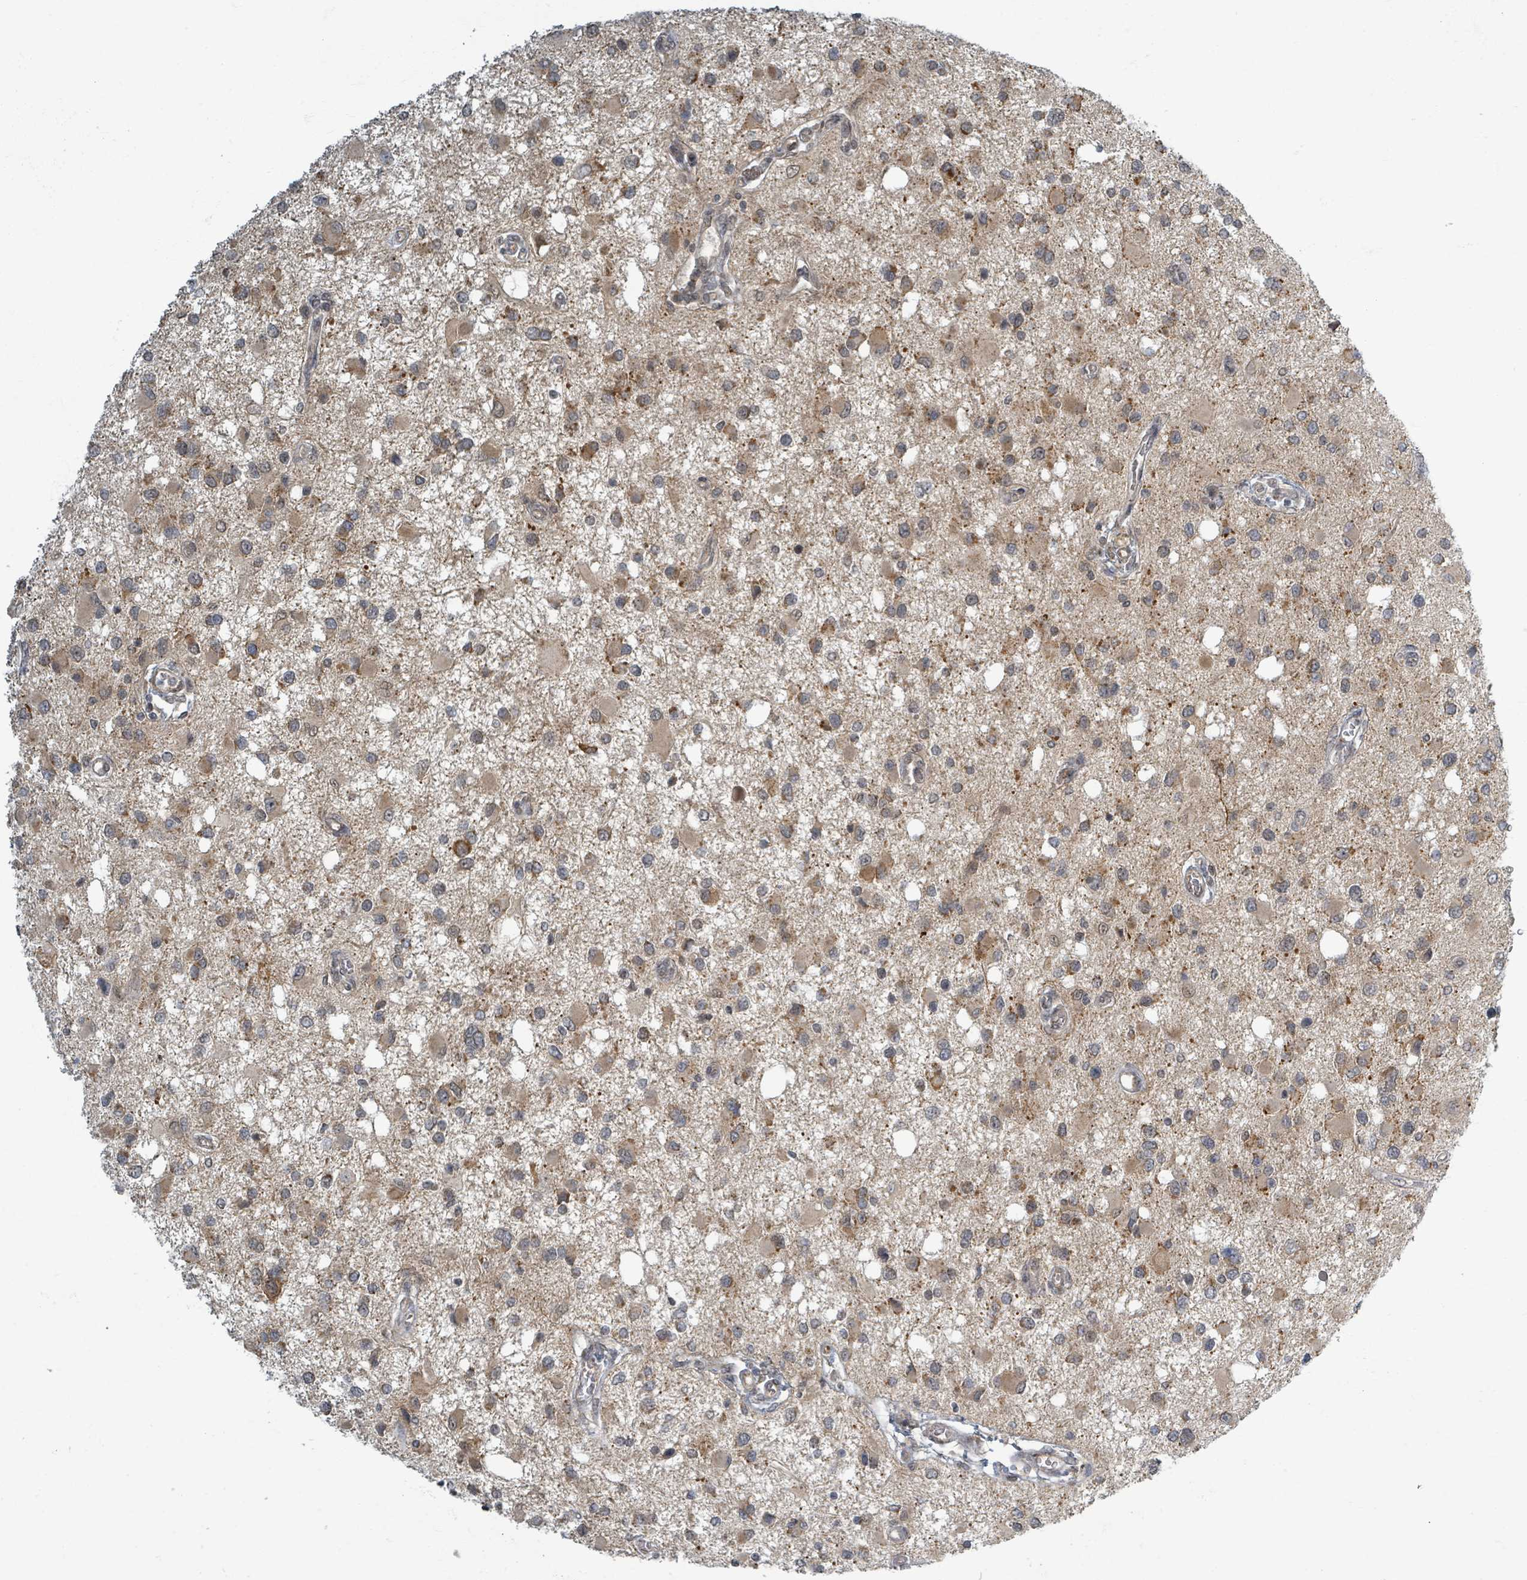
{"staining": {"intensity": "moderate", "quantity": "25%-75%", "location": "cytoplasmic/membranous"}, "tissue": "glioma", "cell_type": "Tumor cells", "image_type": "cancer", "snomed": [{"axis": "morphology", "description": "Glioma, malignant, High grade"}, {"axis": "topography", "description": "Brain"}], "caption": "Immunohistochemistry (IHC) staining of glioma, which exhibits medium levels of moderate cytoplasmic/membranous staining in approximately 25%-75% of tumor cells indicating moderate cytoplasmic/membranous protein positivity. The staining was performed using DAB (brown) for protein detection and nuclei were counterstained in hematoxylin (blue).", "gene": "INTS15", "patient": {"sex": "male", "age": 53}}